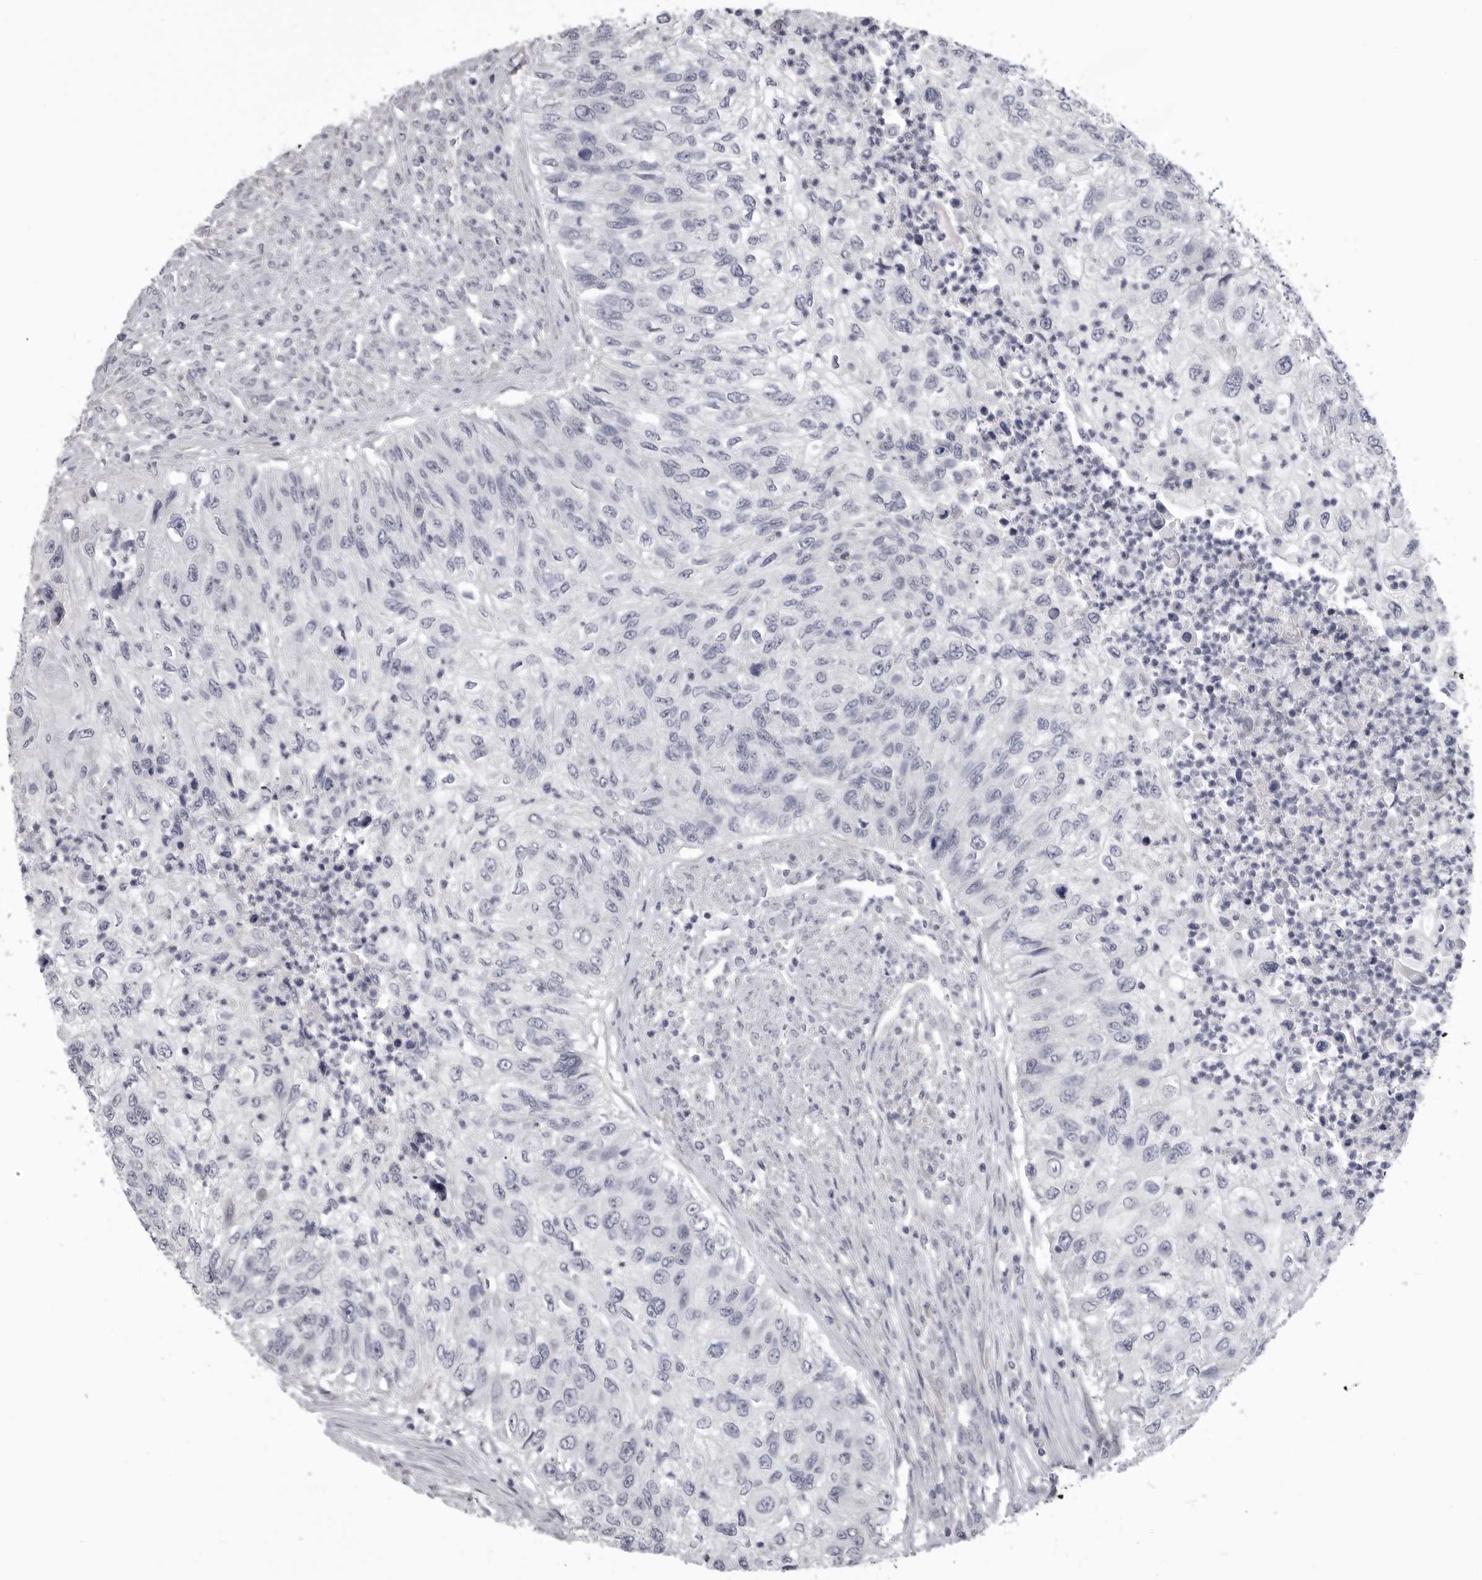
{"staining": {"intensity": "negative", "quantity": "none", "location": "none"}, "tissue": "urothelial cancer", "cell_type": "Tumor cells", "image_type": "cancer", "snomed": [{"axis": "morphology", "description": "Urothelial carcinoma, High grade"}, {"axis": "topography", "description": "Urinary bladder"}], "caption": "The micrograph exhibits no significant positivity in tumor cells of urothelial cancer. (Stains: DAB IHC with hematoxylin counter stain, Microscopy: brightfield microscopy at high magnification).", "gene": "SERPING1", "patient": {"sex": "female", "age": 60}}